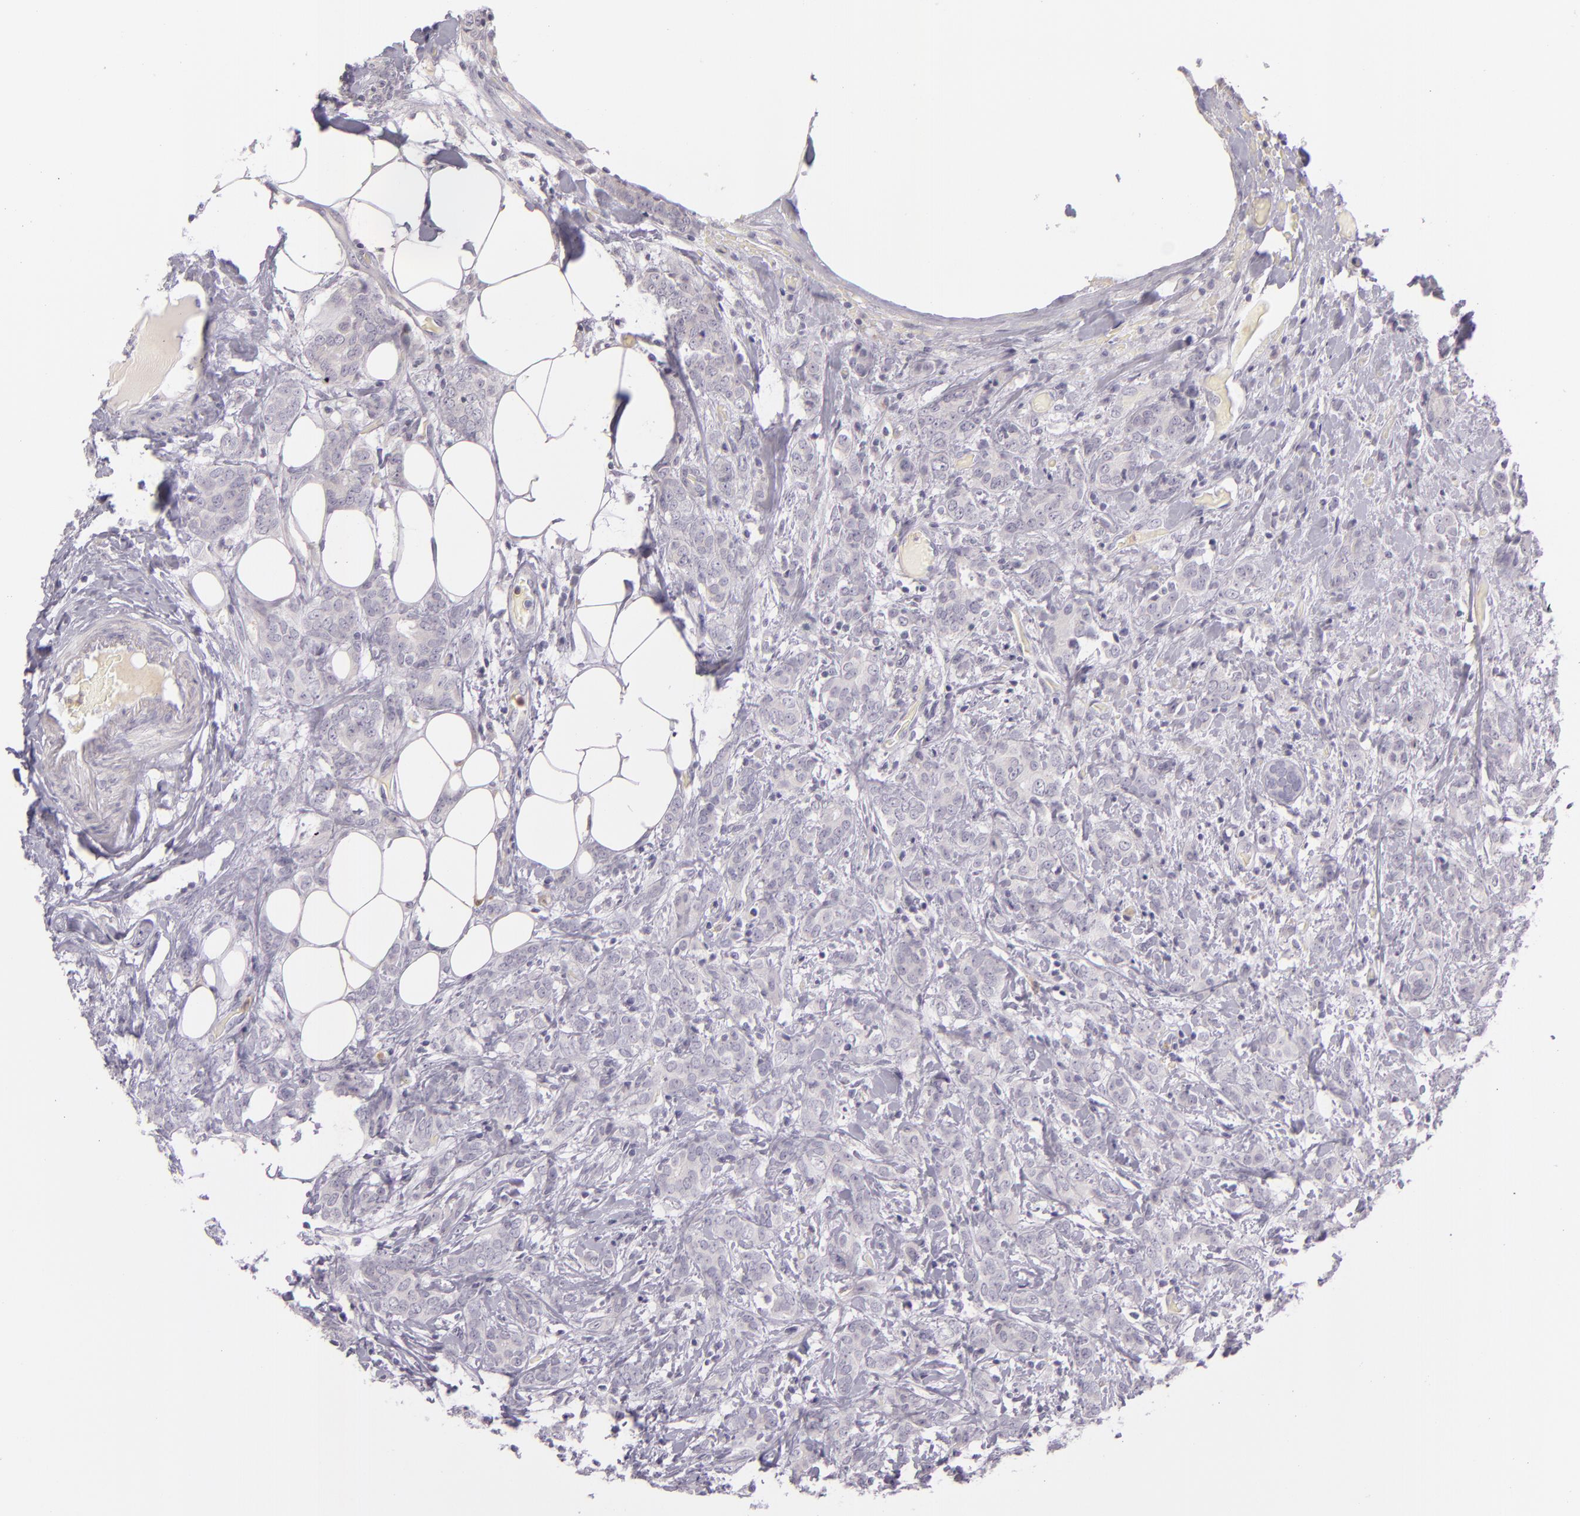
{"staining": {"intensity": "negative", "quantity": "none", "location": "none"}, "tissue": "breast cancer", "cell_type": "Tumor cells", "image_type": "cancer", "snomed": [{"axis": "morphology", "description": "Duct carcinoma"}, {"axis": "topography", "description": "Breast"}], "caption": "A photomicrograph of human breast cancer is negative for staining in tumor cells.", "gene": "CBS", "patient": {"sex": "female", "age": 53}}